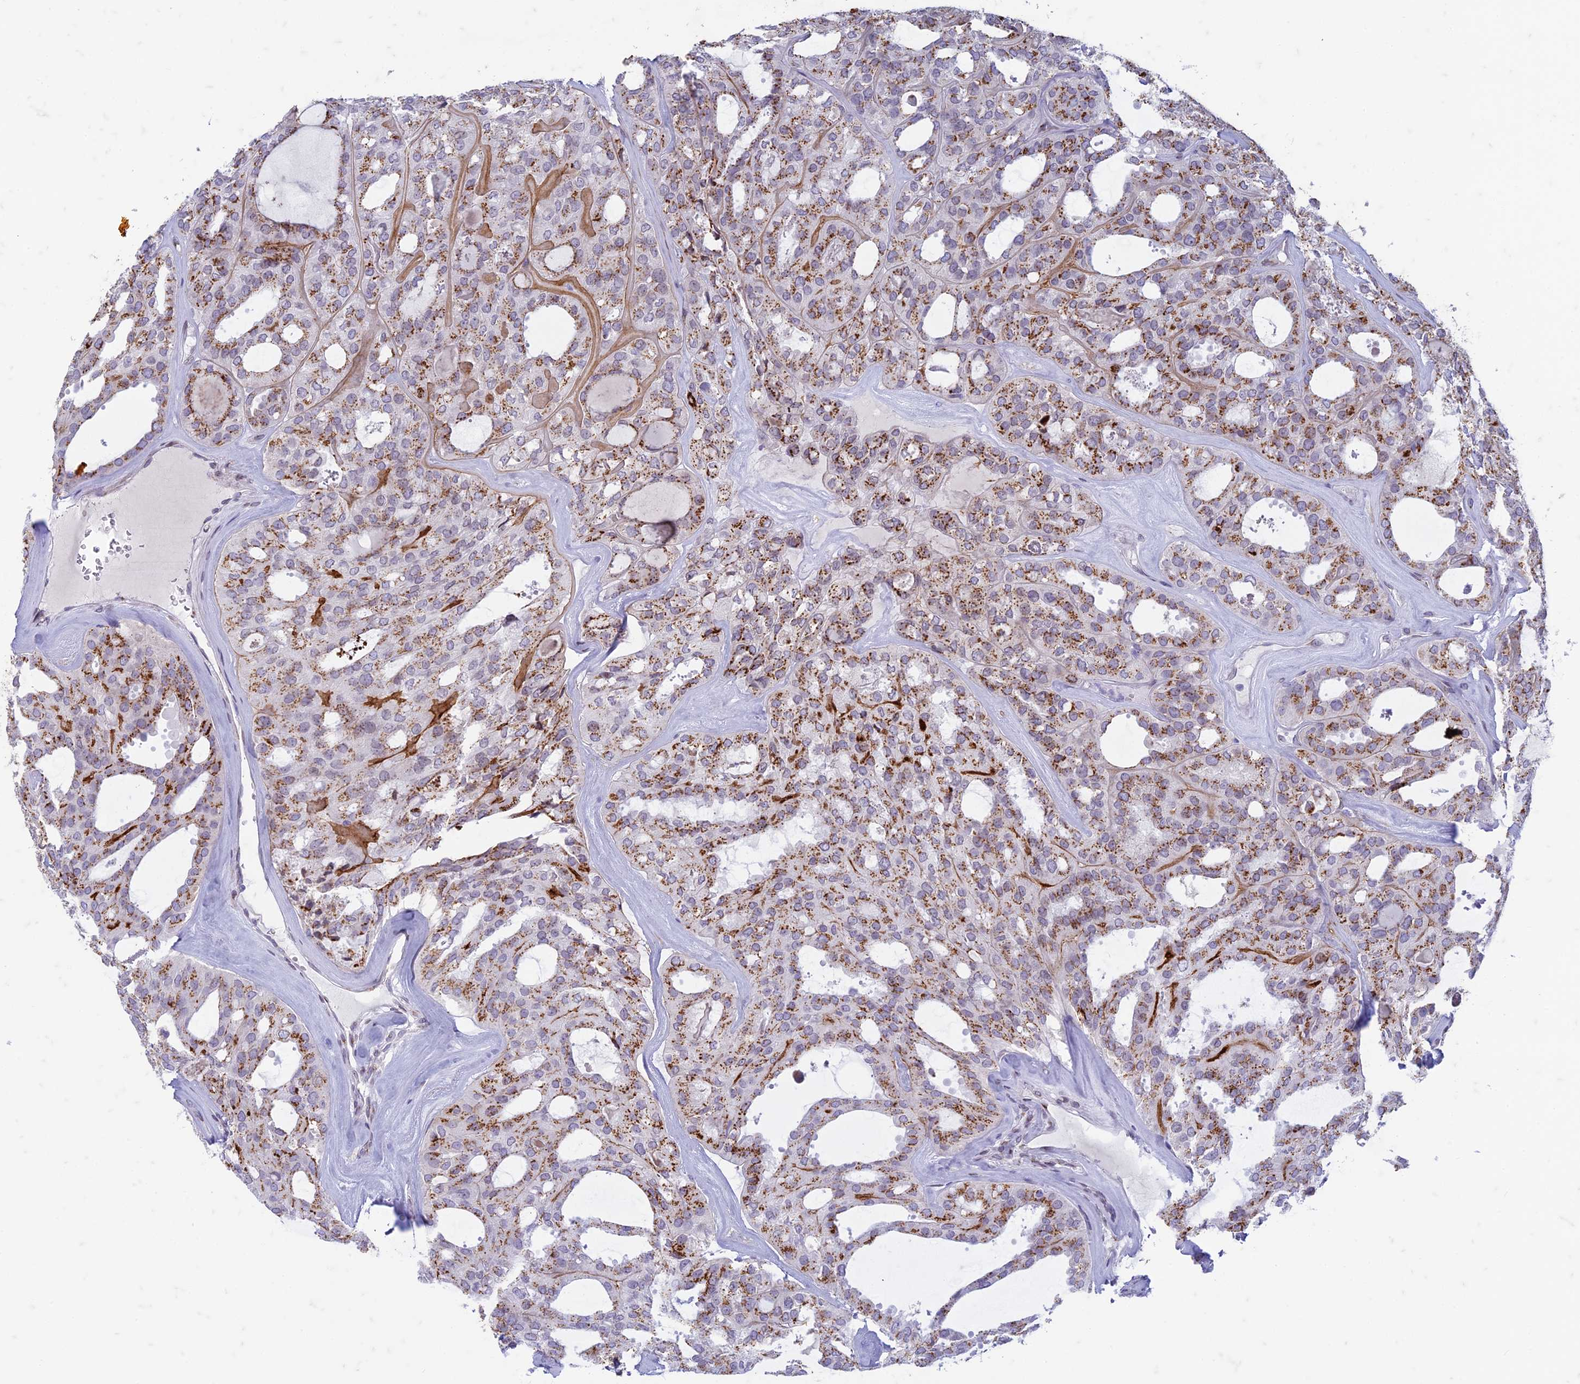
{"staining": {"intensity": "strong", "quantity": ">75%", "location": "cytoplasmic/membranous"}, "tissue": "thyroid cancer", "cell_type": "Tumor cells", "image_type": "cancer", "snomed": [{"axis": "morphology", "description": "Follicular adenoma carcinoma, NOS"}, {"axis": "topography", "description": "Thyroid gland"}], "caption": "High-magnification brightfield microscopy of follicular adenoma carcinoma (thyroid) stained with DAB (brown) and counterstained with hematoxylin (blue). tumor cells exhibit strong cytoplasmic/membranous expression is appreciated in about>75% of cells.", "gene": "FAM3C", "patient": {"sex": "male", "age": 75}}